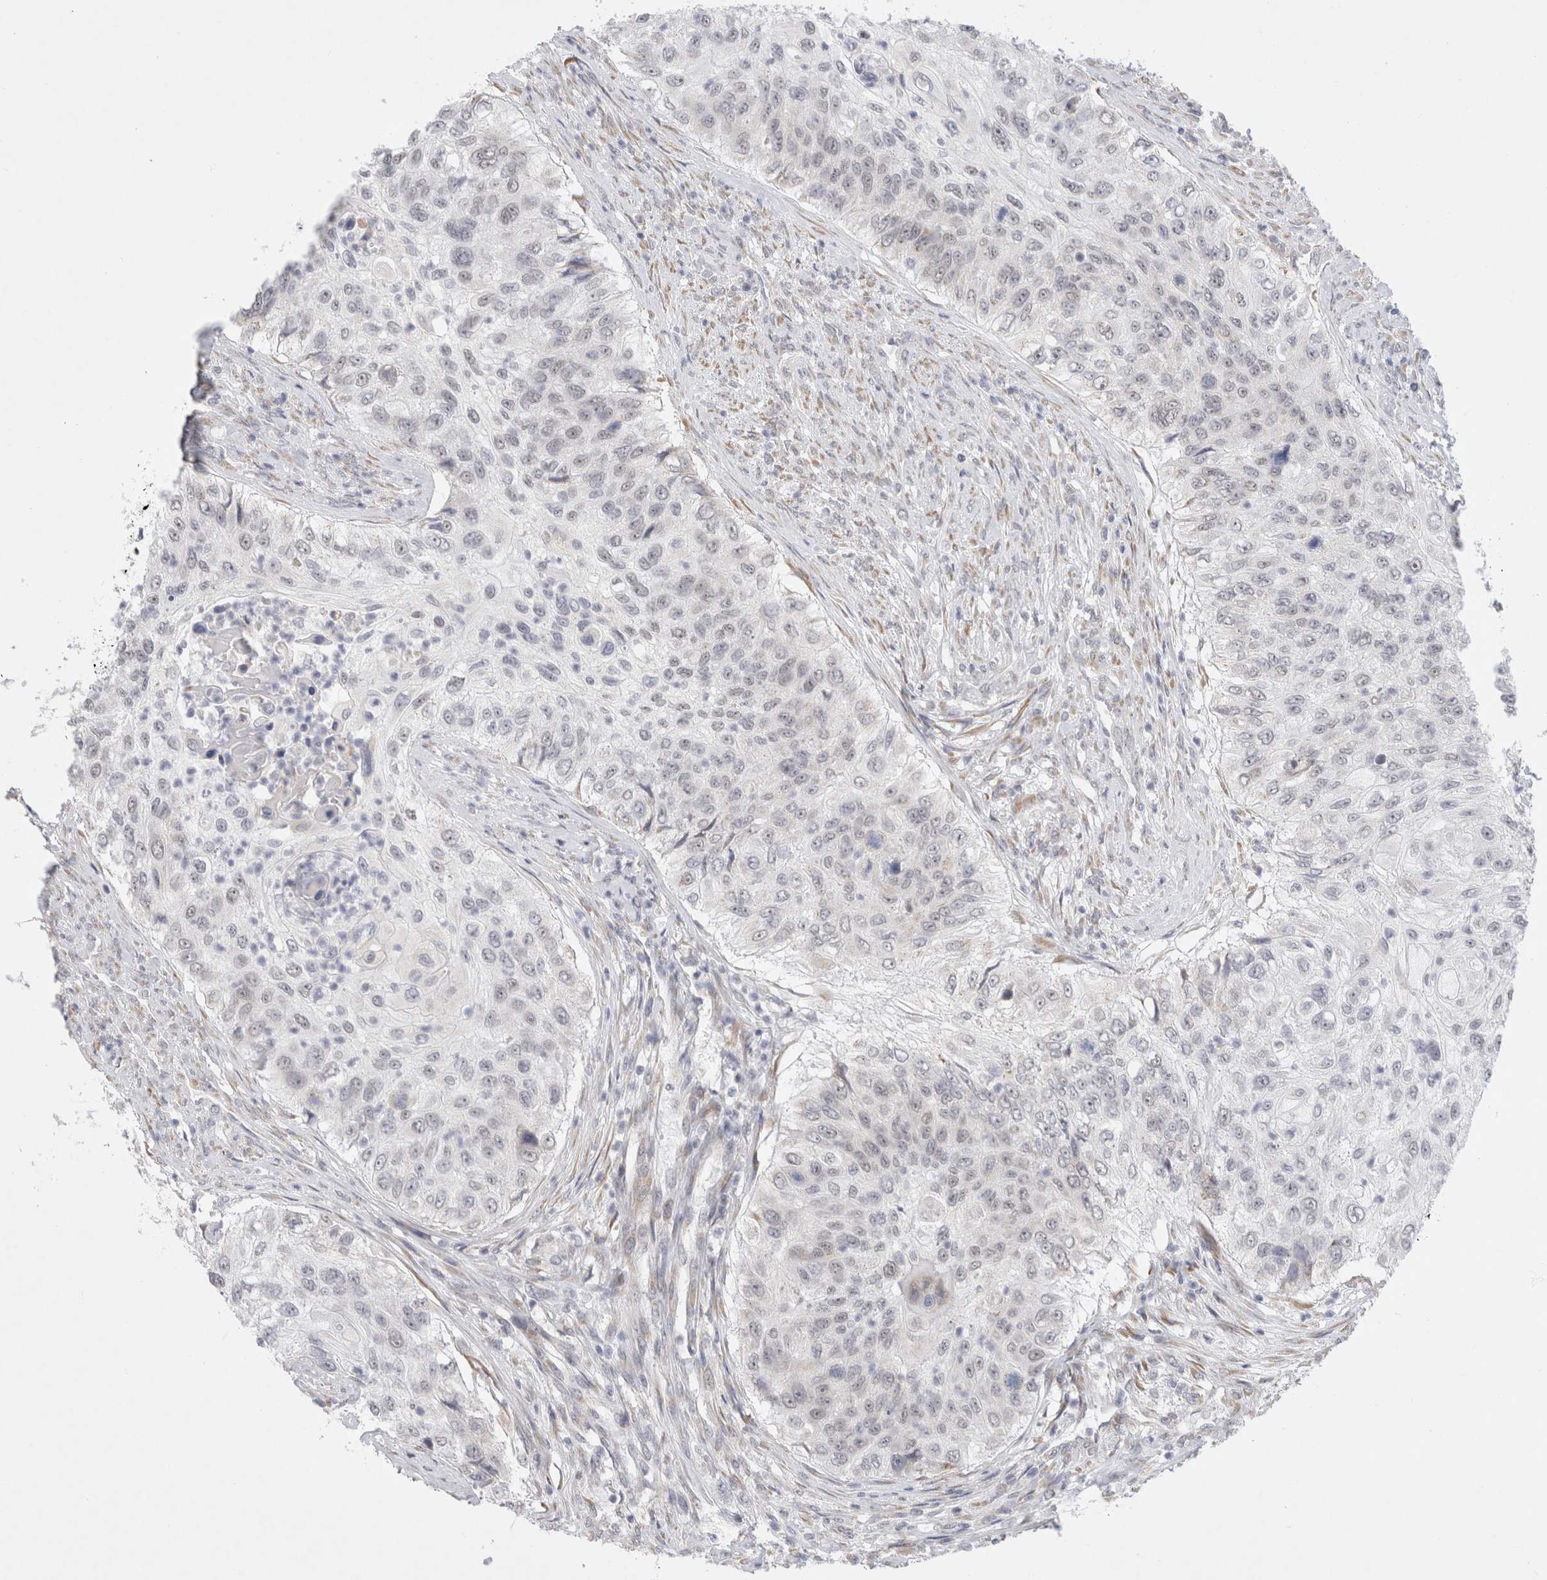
{"staining": {"intensity": "weak", "quantity": "<25%", "location": "nuclear"}, "tissue": "urothelial cancer", "cell_type": "Tumor cells", "image_type": "cancer", "snomed": [{"axis": "morphology", "description": "Urothelial carcinoma, High grade"}, {"axis": "topography", "description": "Urinary bladder"}], "caption": "High power microscopy image of an immunohistochemistry (IHC) micrograph of high-grade urothelial carcinoma, revealing no significant positivity in tumor cells. The staining is performed using DAB (3,3'-diaminobenzidine) brown chromogen with nuclei counter-stained in using hematoxylin.", "gene": "TRMT1L", "patient": {"sex": "female", "age": 60}}